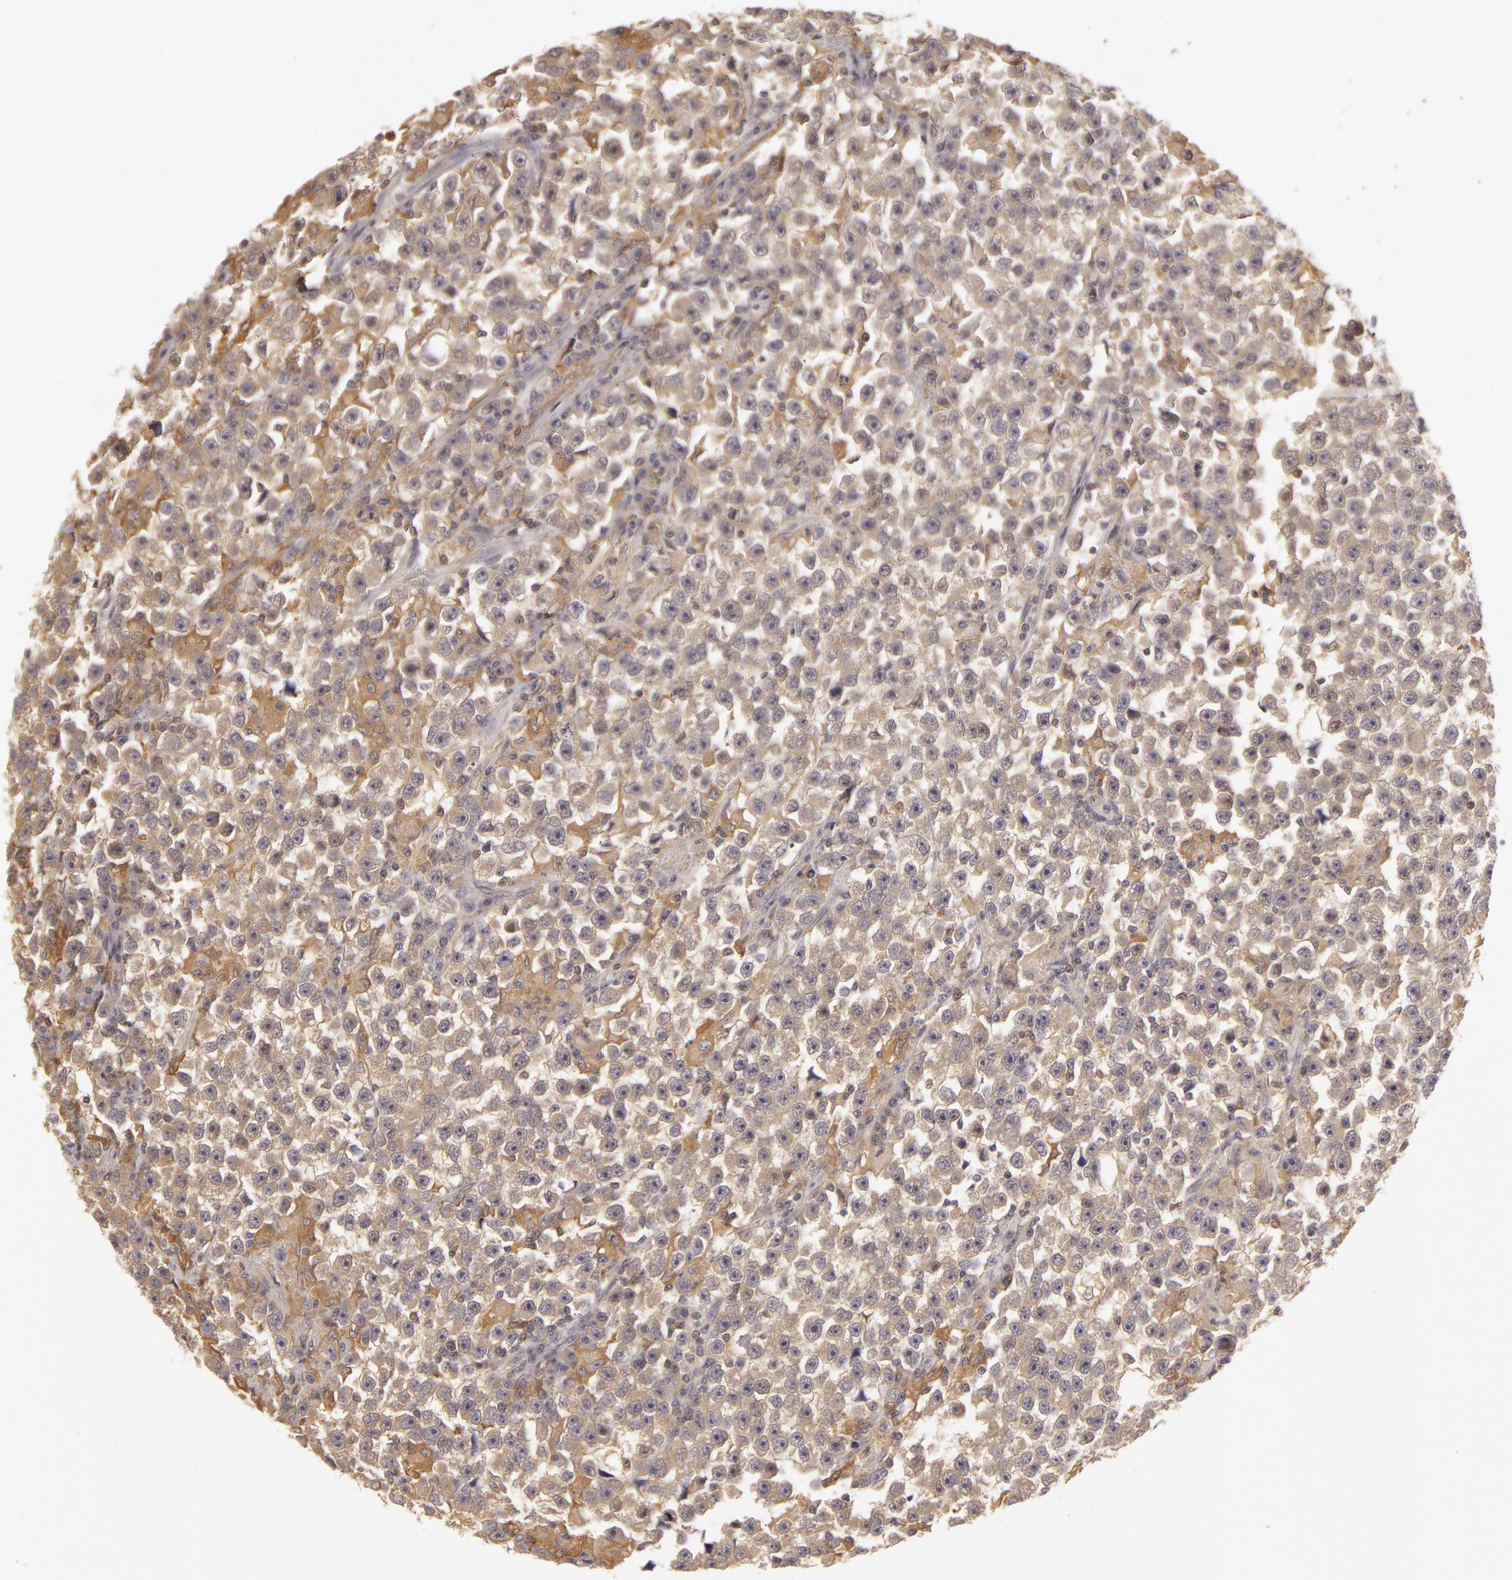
{"staining": {"intensity": "negative", "quantity": "none", "location": "none"}, "tissue": "testis cancer", "cell_type": "Tumor cells", "image_type": "cancer", "snomed": [{"axis": "morphology", "description": "Seminoma, NOS"}, {"axis": "topography", "description": "Testis"}], "caption": "Immunohistochemistry image of neoplastic tissue: human seminoma (testis) stained with DAB demonstrates no significant protein expression in tumor cells.", "gene": "GNPDA1", "patient": {"sex": "male", "age": 33}}